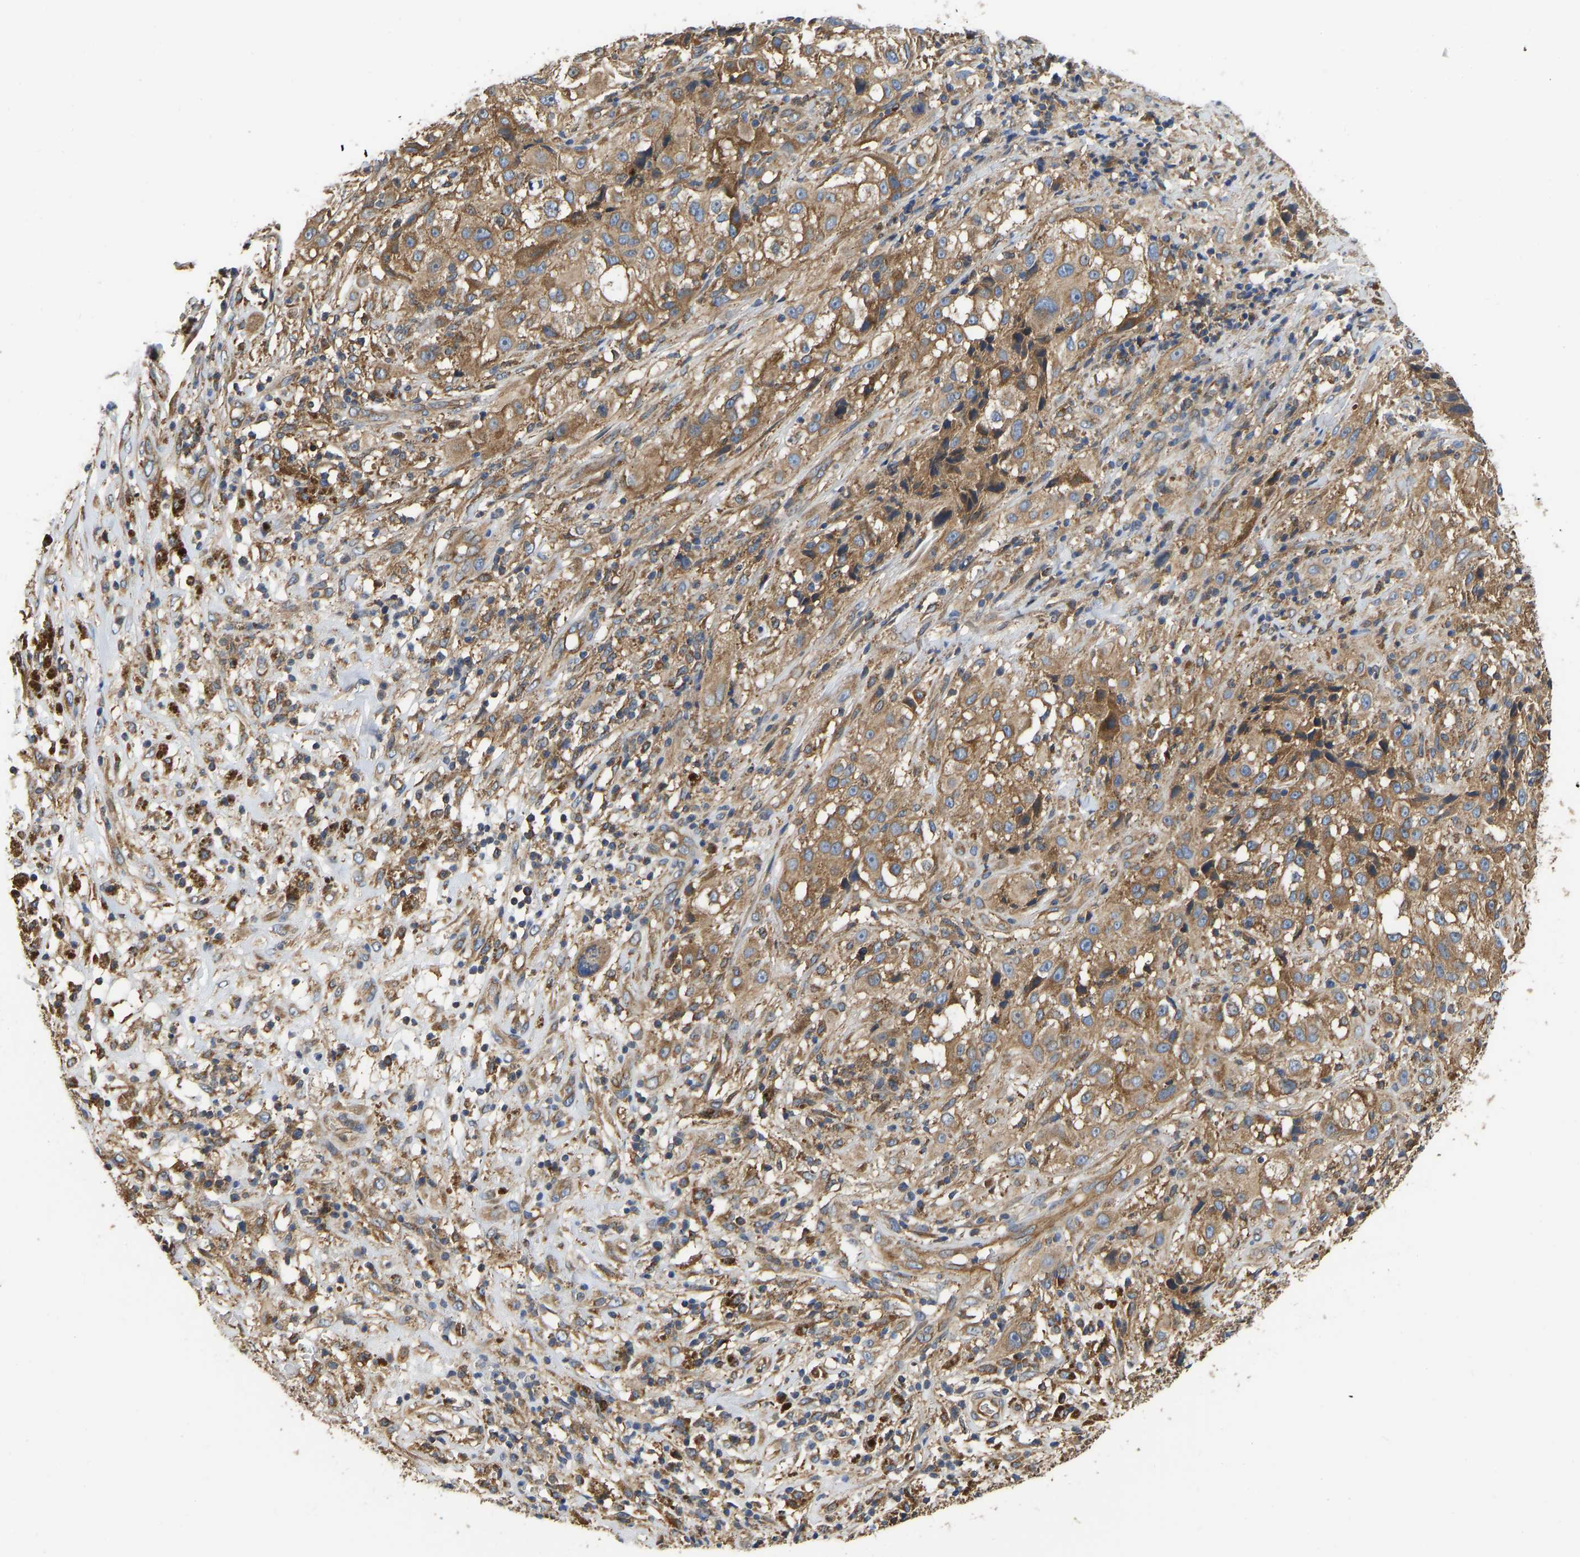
{"staining": {"intensity": "moderate", "quantity": ">75%", "location": "cytoplasmic/membranous"}, "tissue": "melanoma", "cell_type": "Tumor cells", "image_type": "cancer", "snomed": [{"axis": "morphology", "description": "Necrosis, NOS"}, {"axis": "morphology", "description": "Malignant melanoma, NOS"}, {"axis": "topography", "description": "Skin"}], "caption": "Tumor cells exhibit medium levels of moderate cytoplasmic/membranous positivity in about >75% of cells in melanoma. (brown staining indicates protein expression, while blue staining denotes nuclei).", "gene": "FLNB", "patient": {"sex": "female", "age": 87}}